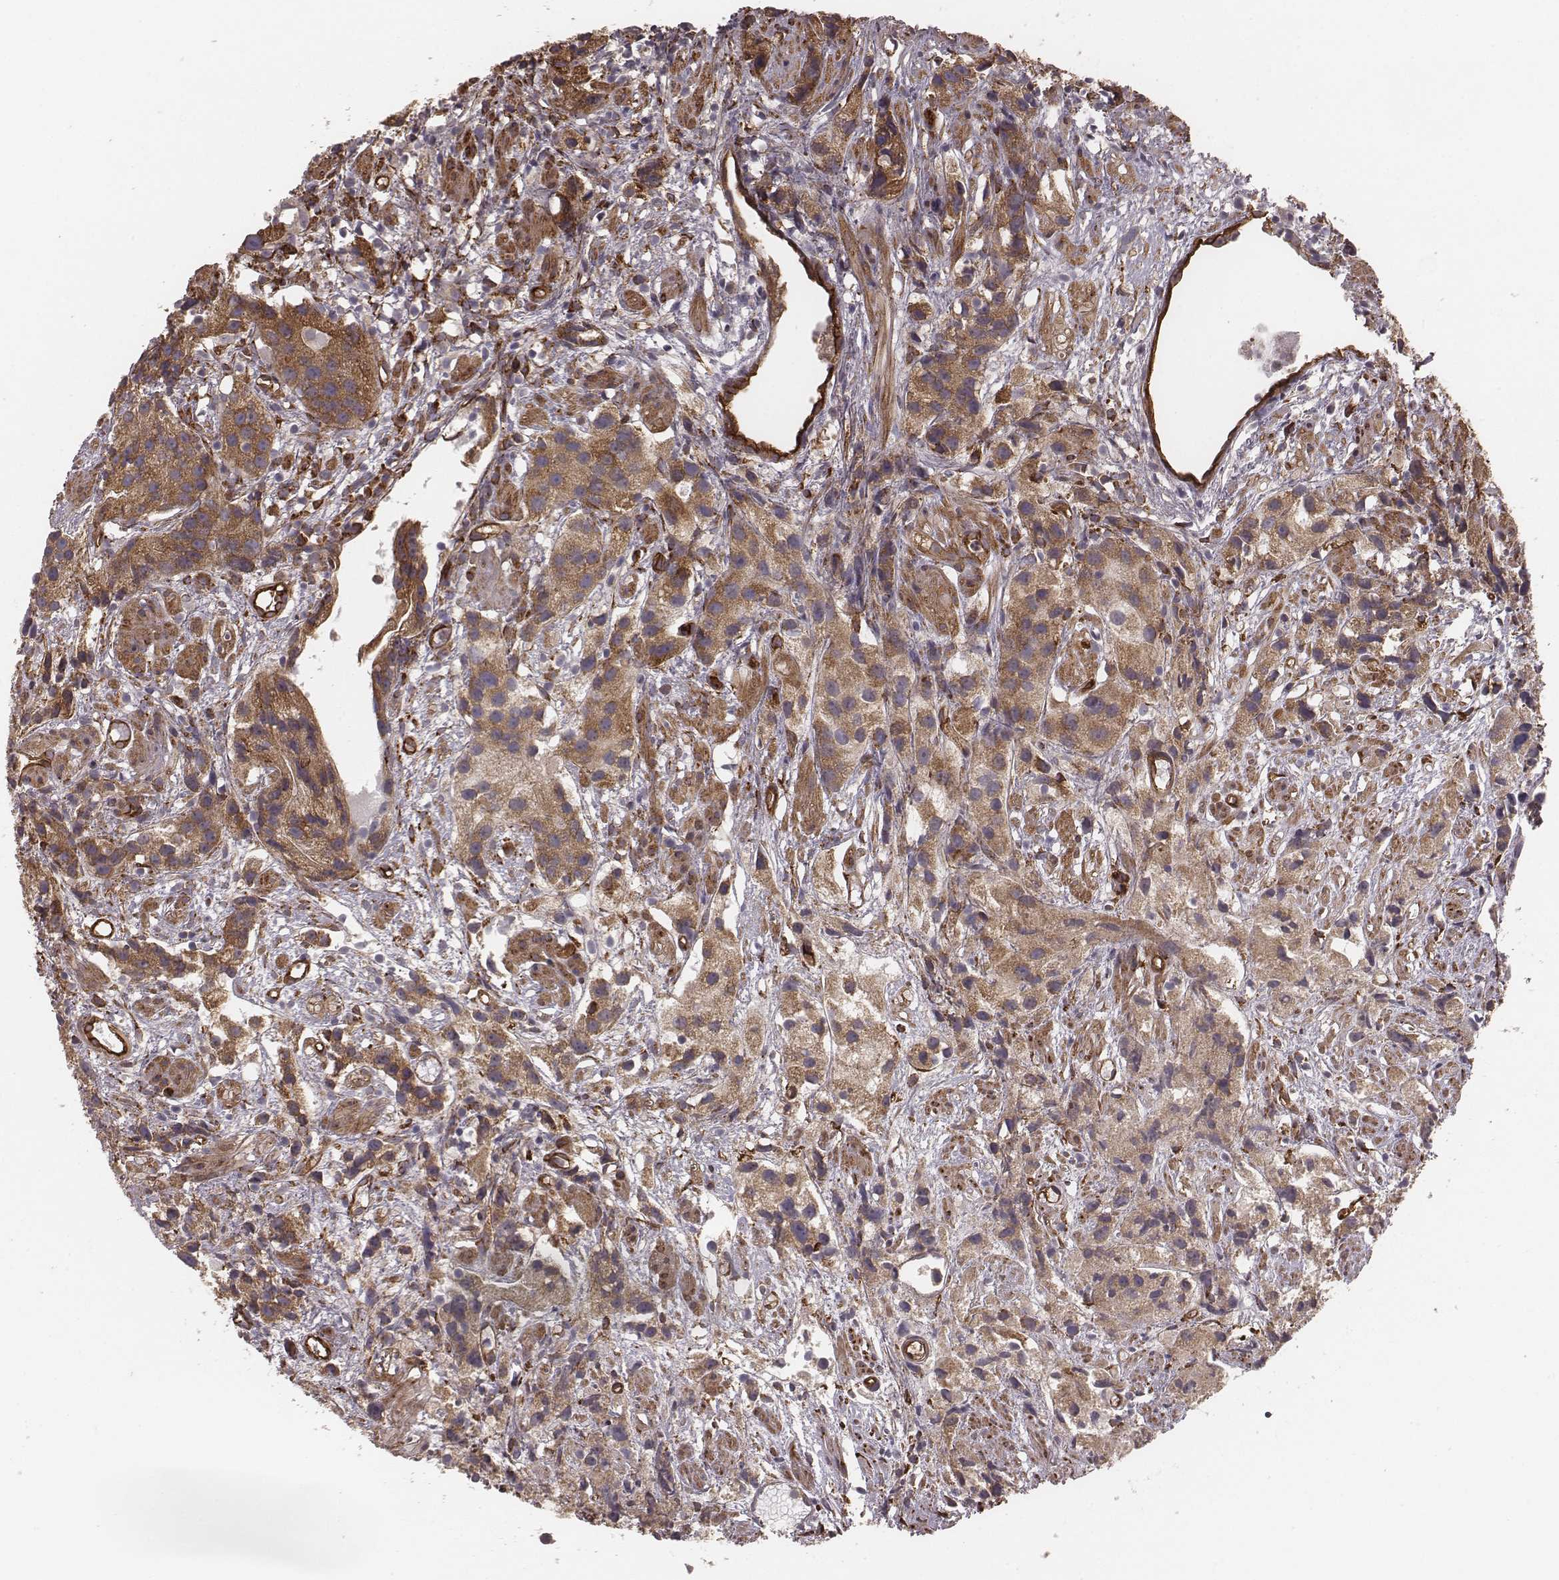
{"staining": {"intensity": "moderate", "quantity": ">75%", "location": "cytoplasmic/membranous"}, "tissue": "prostate cancer", "cell_type": "Tumor cells", "image_type": "cancer", "snomed": [{"axis": "morphology", "description": "Adenocarcinoma, High grade"}, {"axis": "topography", "description": "Prostate"}], "caption": "The image shows immunohistochemical staining of prostate cancer (high-grade adenocarcinoma). There is moderate cytoplasmic/membranous positivity is identified in approximately >75% of tumor cells.", "gene": "PALMD", "patient": {"sex": "male", "age": 68}}